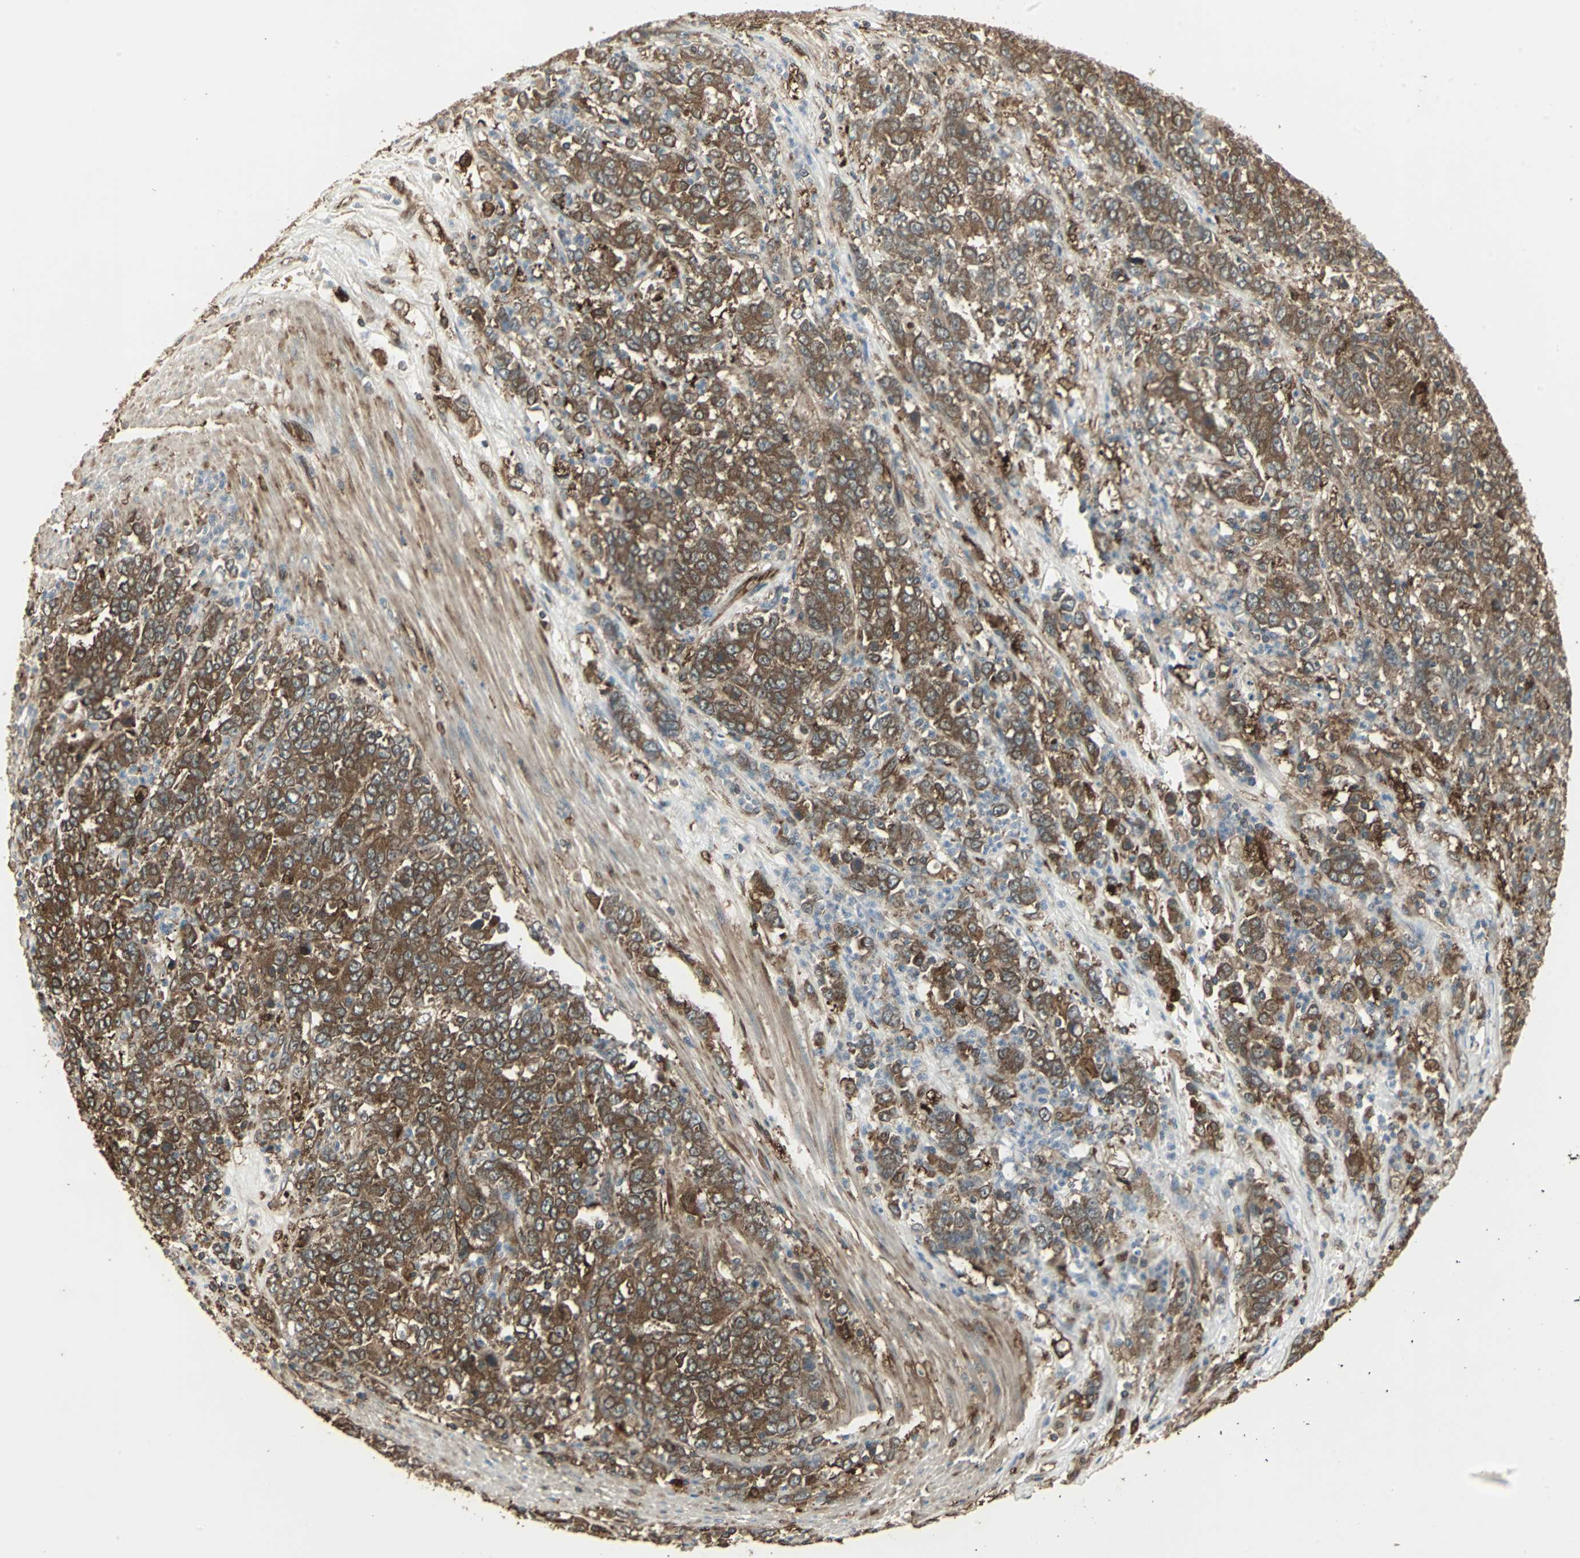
{"staining": {"intensity": "moderate", "quantity": ">75%", "location": "cytoplasmic/membranous"}, "tissue": "stomach cancer", "cell_type": "Tumor cells", "image_type": "cancer", "snomed": [{"axis": "morphology", "description": "Adenocarcinoma, NOS"}, {"axis": "topography", "description": "Stomach, lower"}], "caption": "Adenocarcinoma (stomach) stained for a protein (brown) shows moderate cytoplasmic/membranous positive expression in about >75% of tumor cells.", "gene": "PRXL2B", "patient": {"sex": "female", "age": 71}}